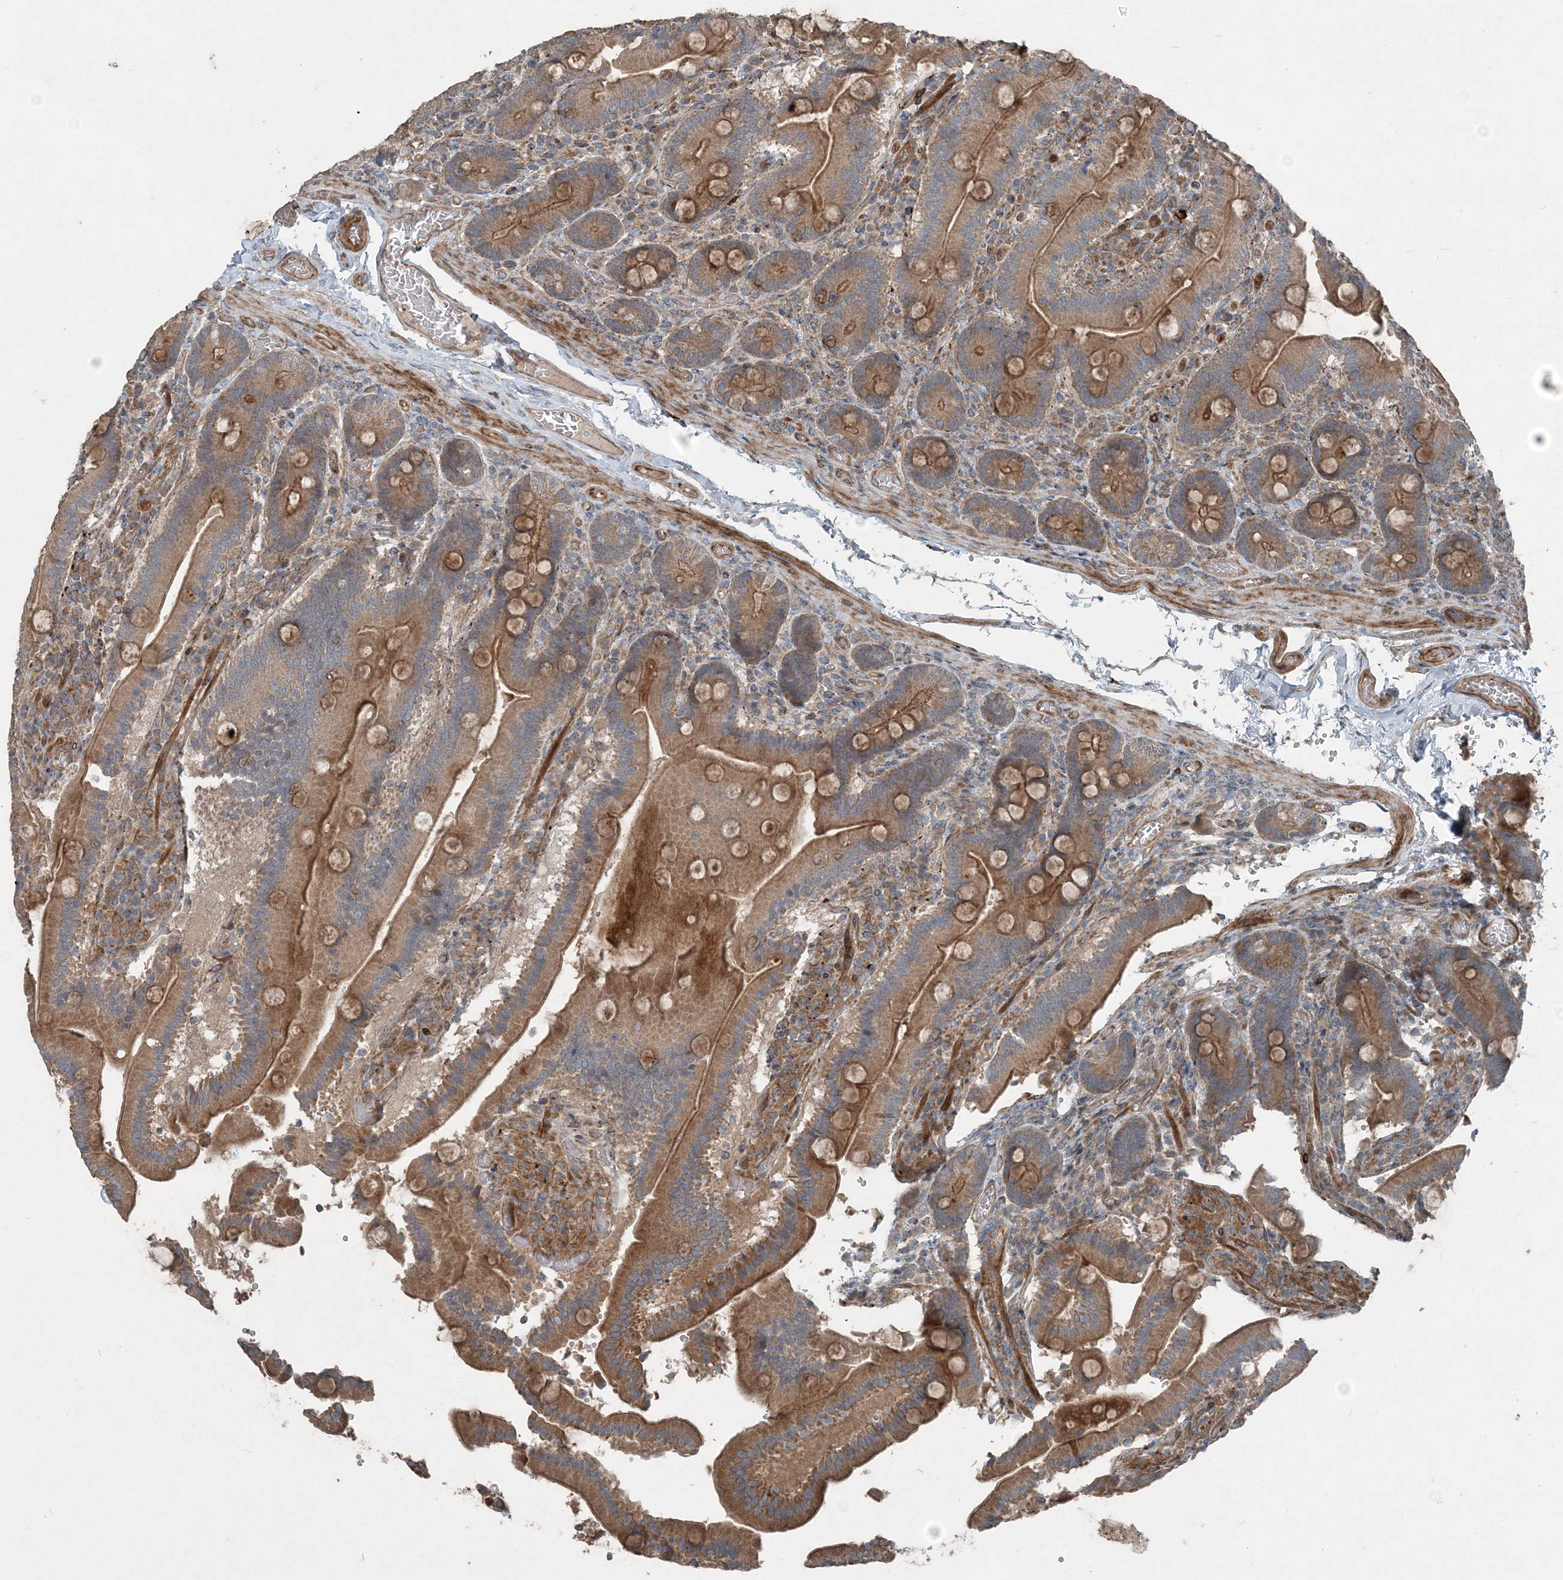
{"staining": {"intensity": "moderate", "quantity": ">75%", "location": "cytoplasmic/membranous"}, "tissue": "duodenum", "cell_type": "Glandular cells", "image_type": "normal", "snomed": [{"axis": "morphology", "description": "Normal tissue, NOS"}, {"axis": "topography", "description": "Duodenum"}], "caption": "Protein expression analysis of benign duodenum displays moderate cytoplasmic/membranous positivity in about >75% of glandular cells.", "gene": "INTU", "patient": {"sex": "female", "age": 62}}